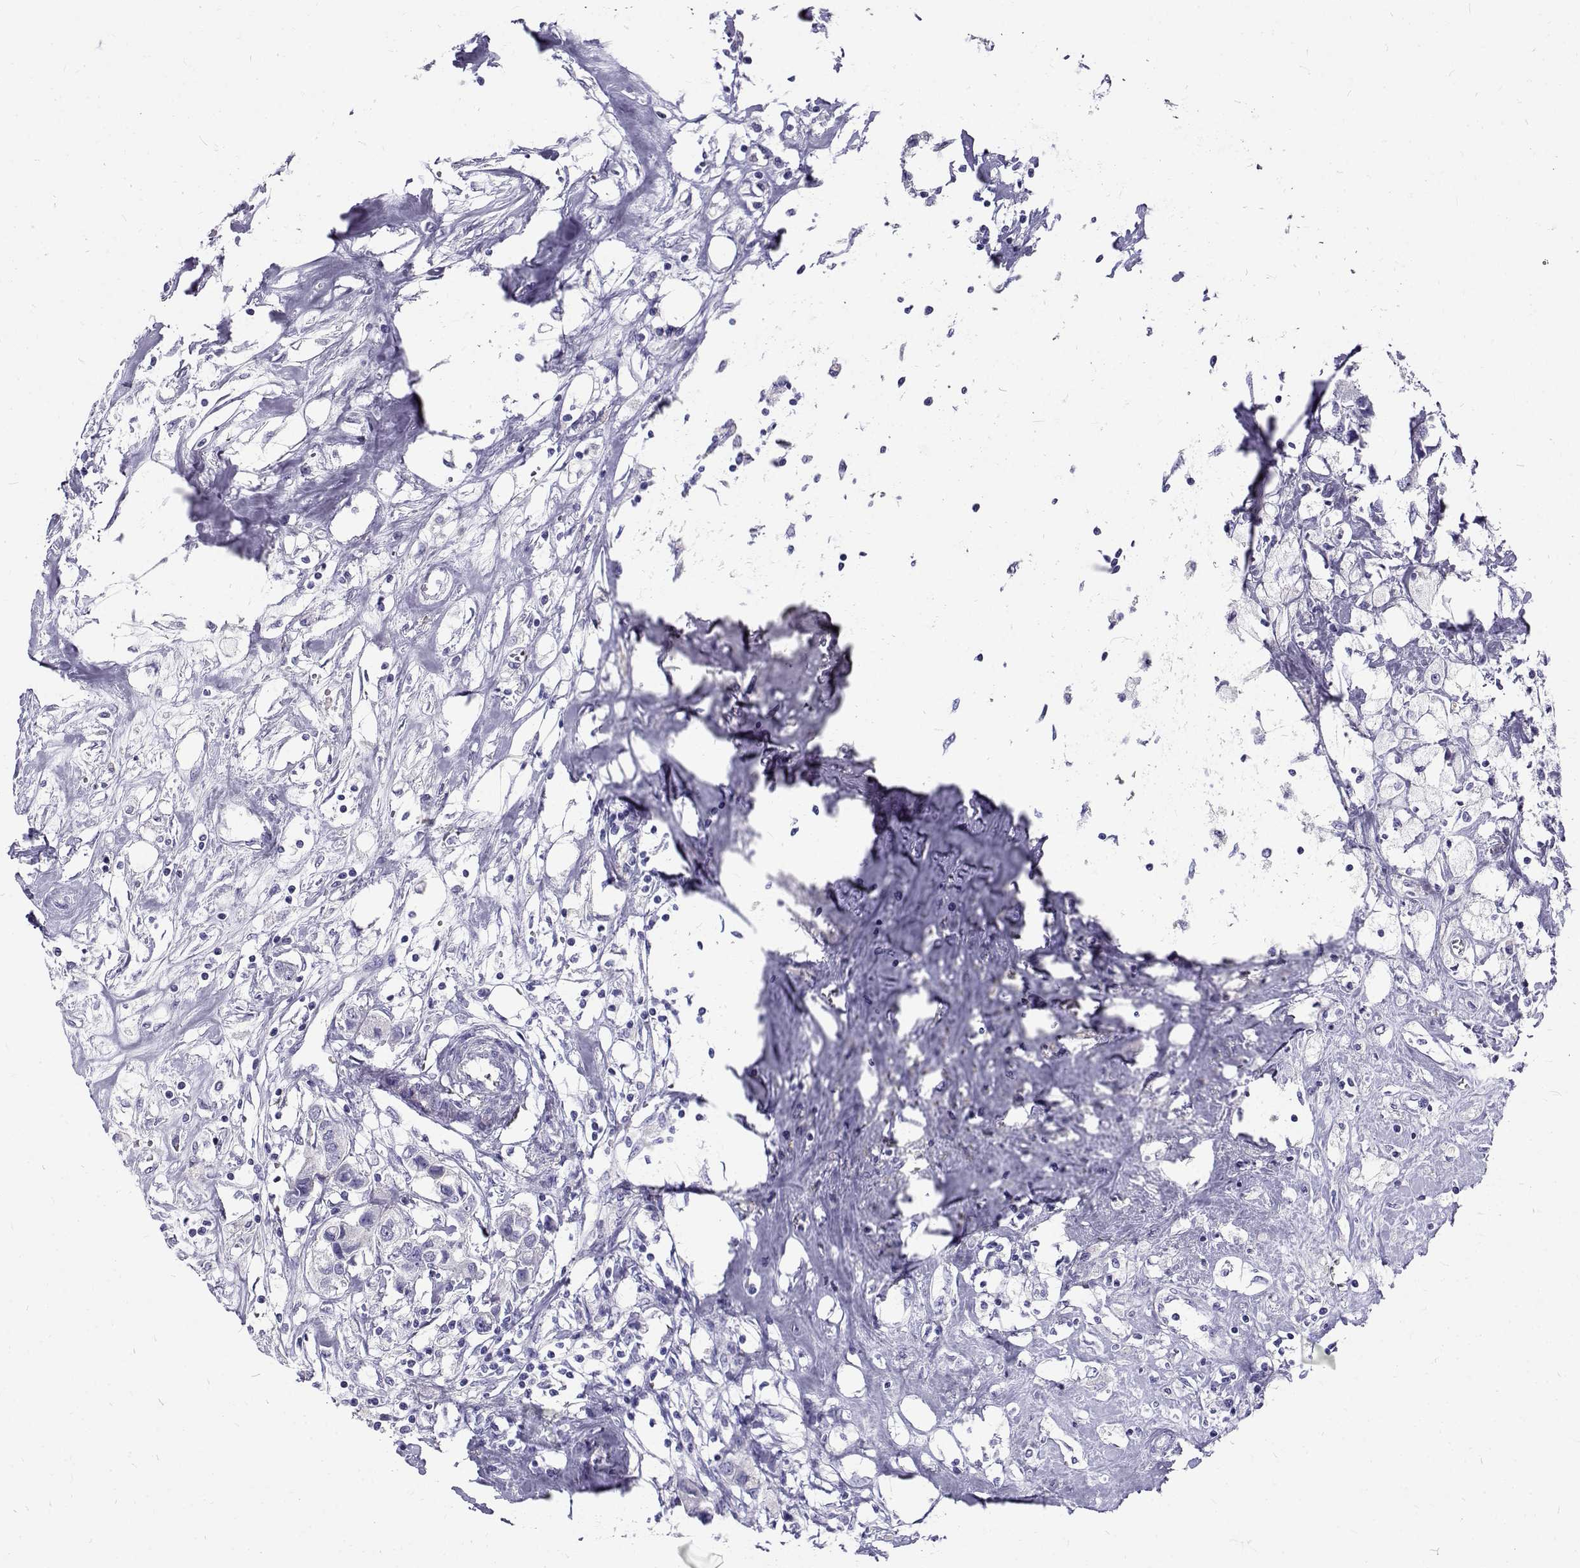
{"staining": {"intensity": "negative", "quantity": "none", "location": "none"}, "tissue": "breast cancer", "cell_type": "Tumor cells", "image_type": "cancer", "snomed": [{"axis": "morphology", "description": "Duct carcinoma"}, {"axis": "topography", "description": "Breast"}], "caption": "Immunohistochemistry (IHC) of breast cancer exhibits no positivity in tumor cells.", "gene": "IGSF1", "patient": {"sex": "female", "age": 80}}